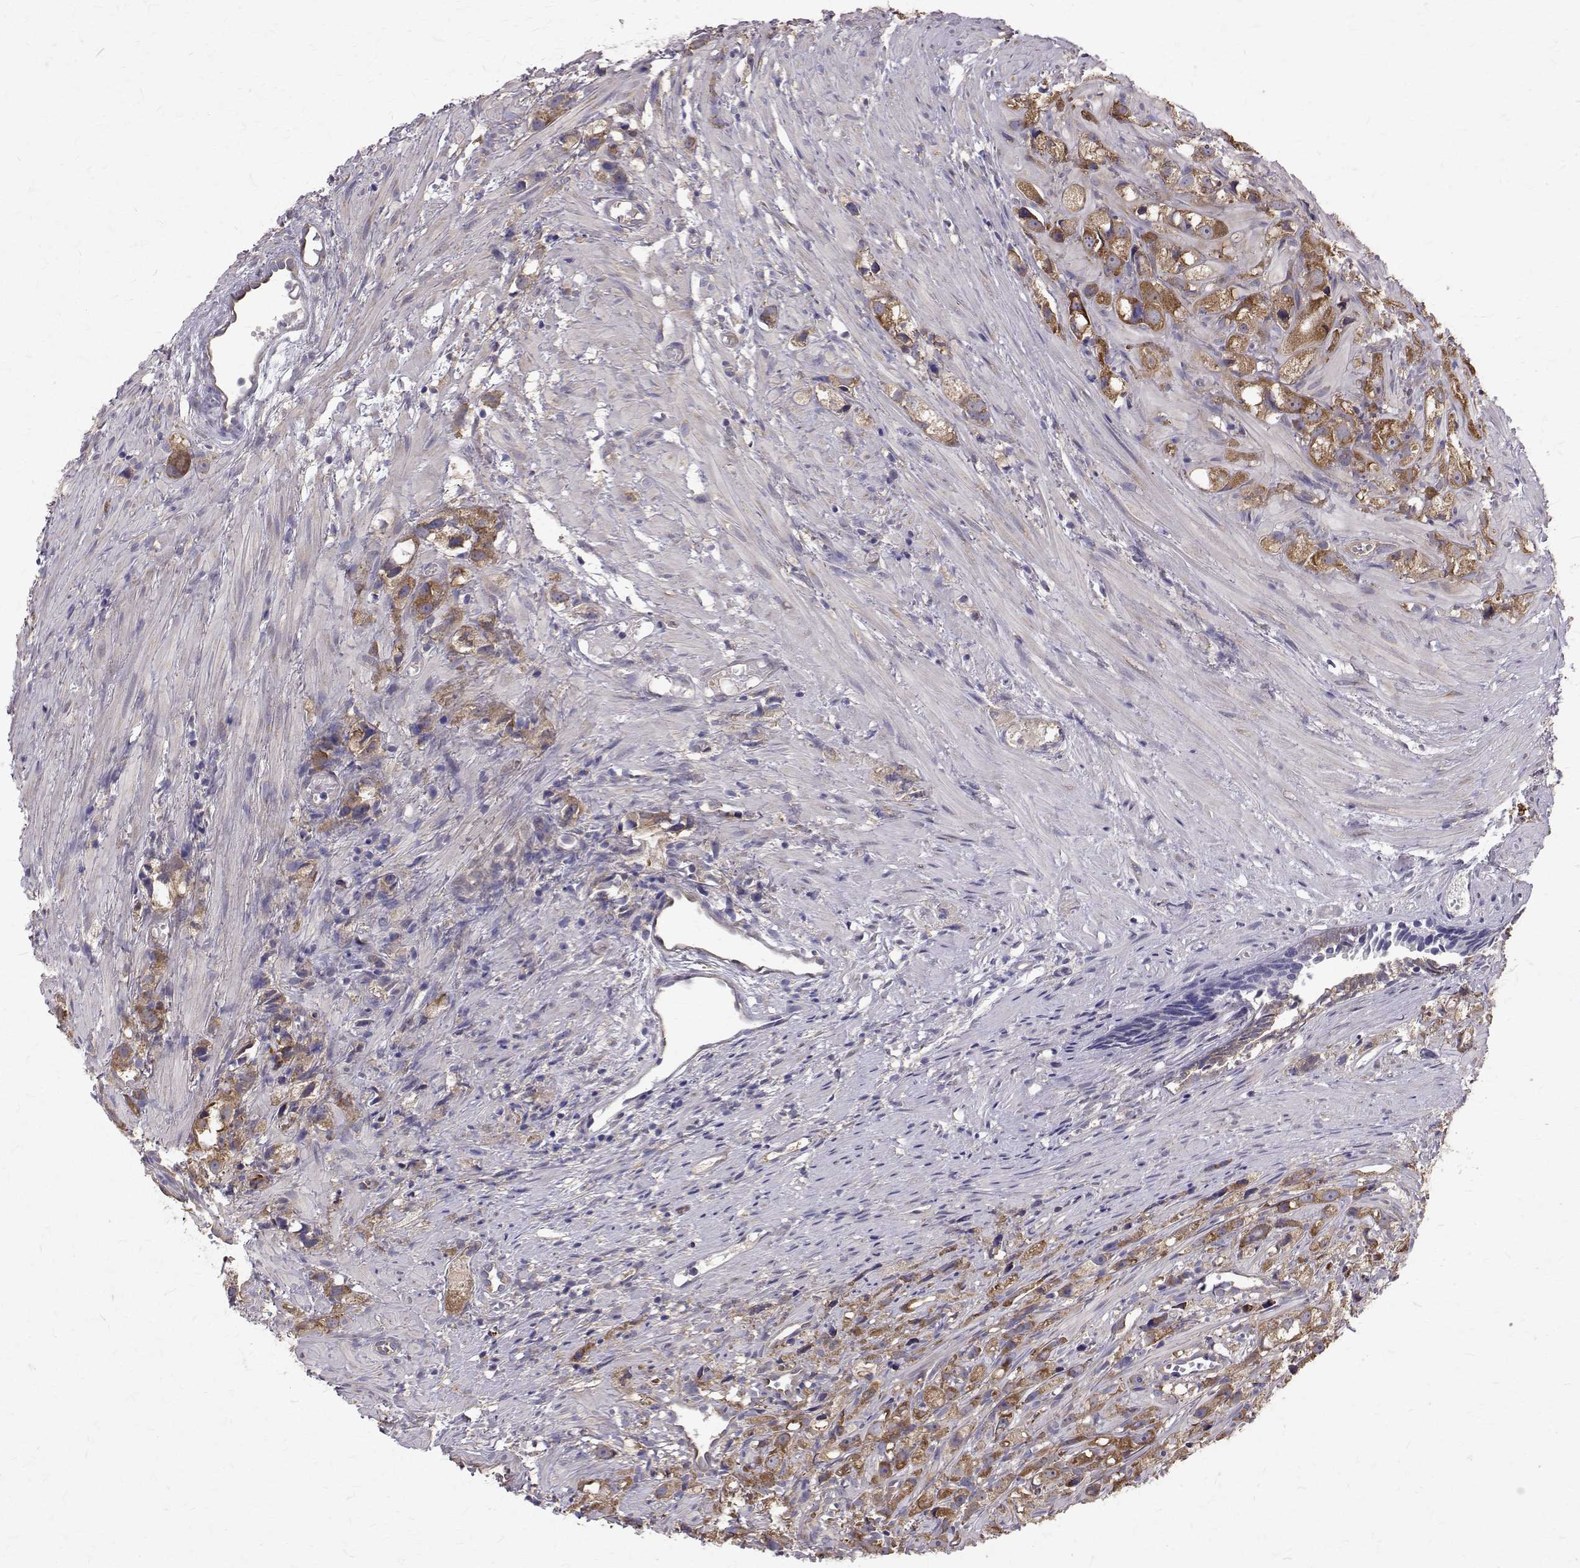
{"staining": {"intensity": "moderate", "quantity": ">75%", "location": "cytoplasmic/membranous"}, "tissue": "prostate cancer", "cell_type": "Tumor cells", "image_type": "cancer", "snomed": [{"axis": "morphology", "description": "Adenocarcinoma, High grade"}, {"axis": "topography", "description": "Prostate"}], "caption": "The histopathology image shows a brown stain indicating the presence of a protein in the cytoplasmic/membranous of tumor cells in prostate cancer (high-grade adenocarcinoma).", "gene": "FARSB", "patient": {"sex": "male", "age": 75}}